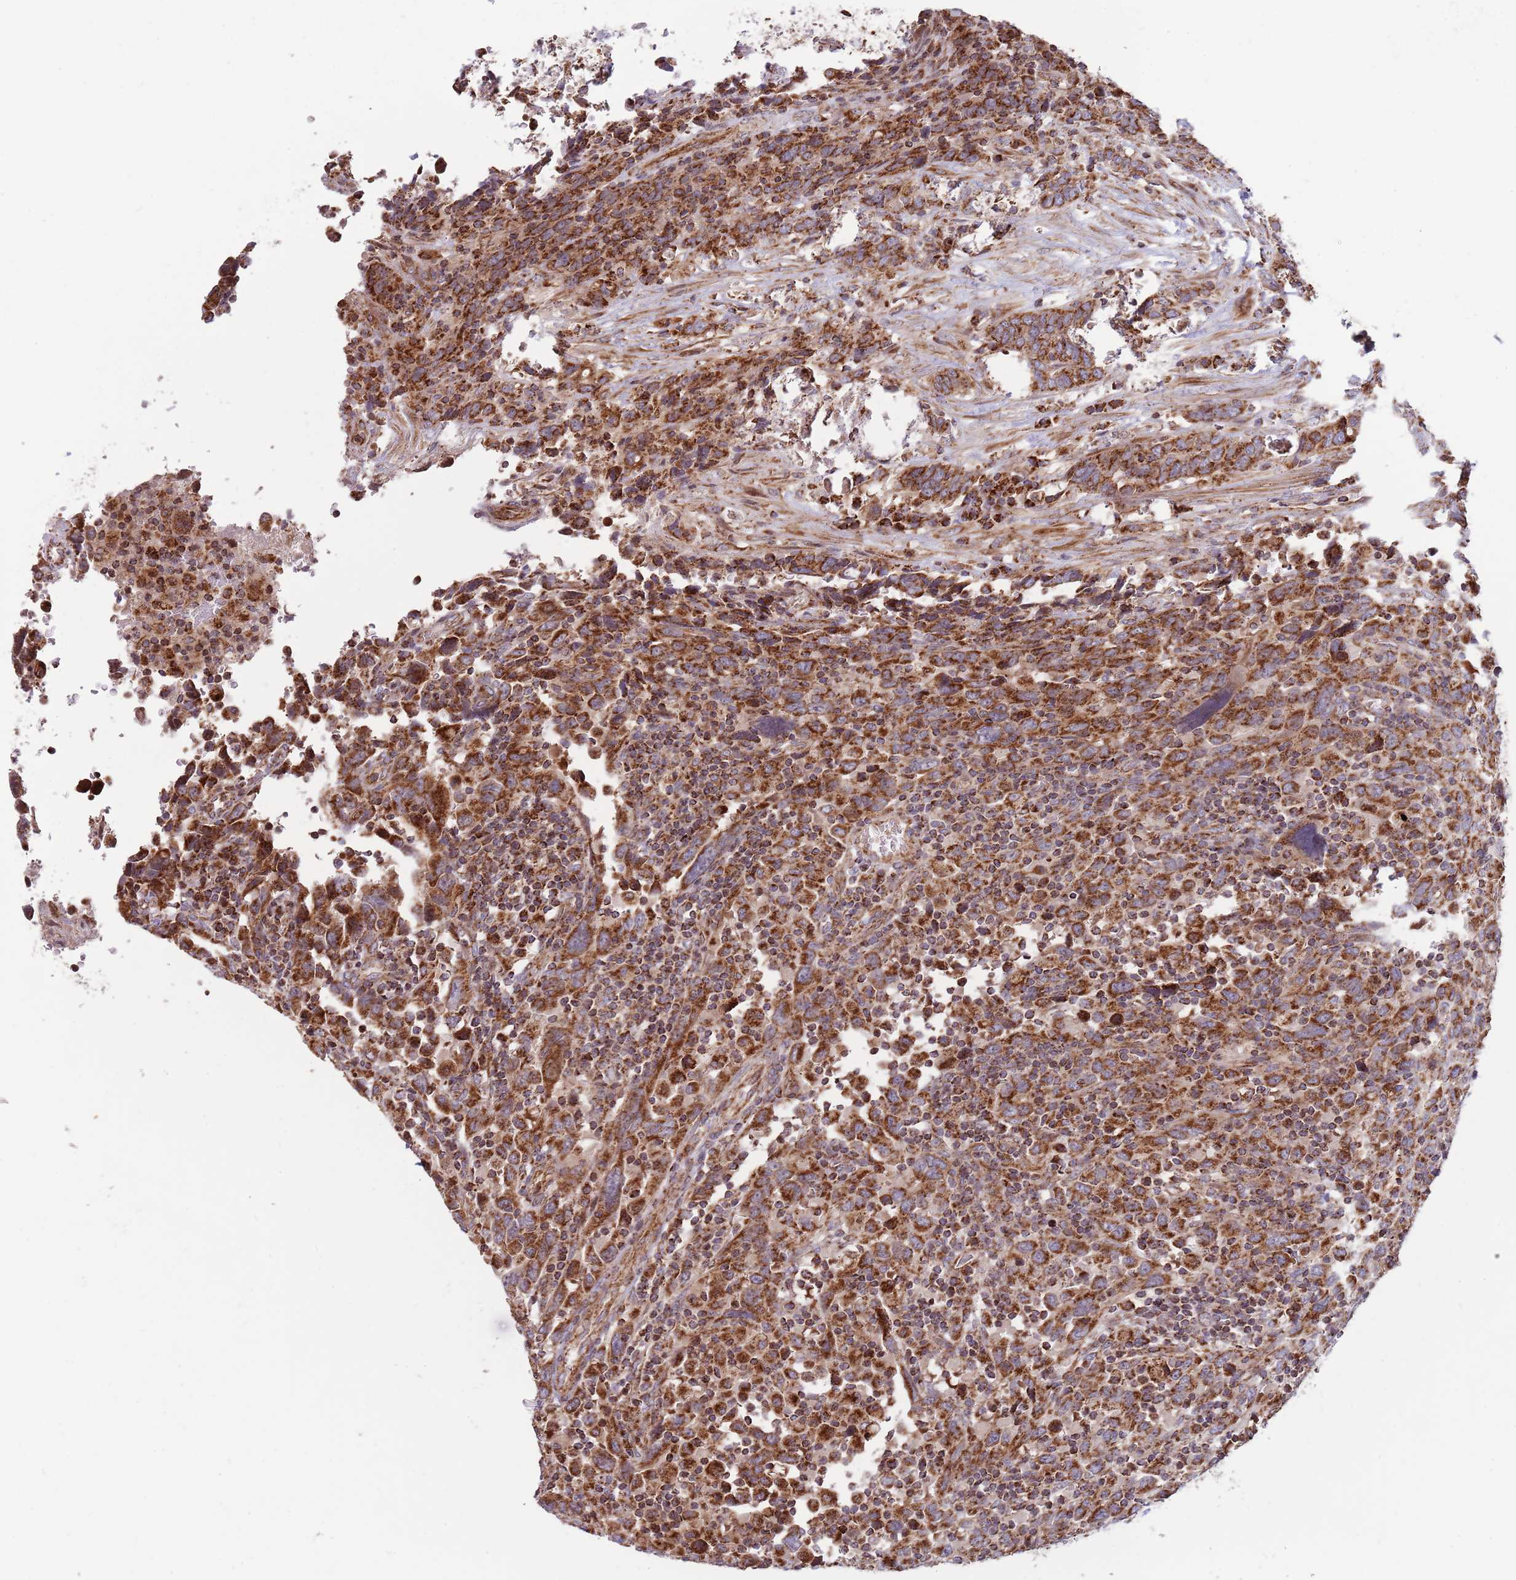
{"staining": {"intensity": "strong", "quantity": ">75%", "location": "cytoplasmic/membranous"}, "tissue": "urothelial cancer", "cell_type": "Tumor cells", "image_type": "cancer", "snomed": [{"axis": "morphology", "description": "Urothelial carcinoma, High grade"}, {"axis": "topography", "description": "Urinary bladder"}], "caption": "IHC (DAB (3,3'-diaminobenzidine)) staining of urothelial cancer reveals strong cytoplasmic/membranous protein expression in approximately >75% of tumor cells.", "gene": "ATP5PD", "patient": {"sex": "male", "age": 61}}